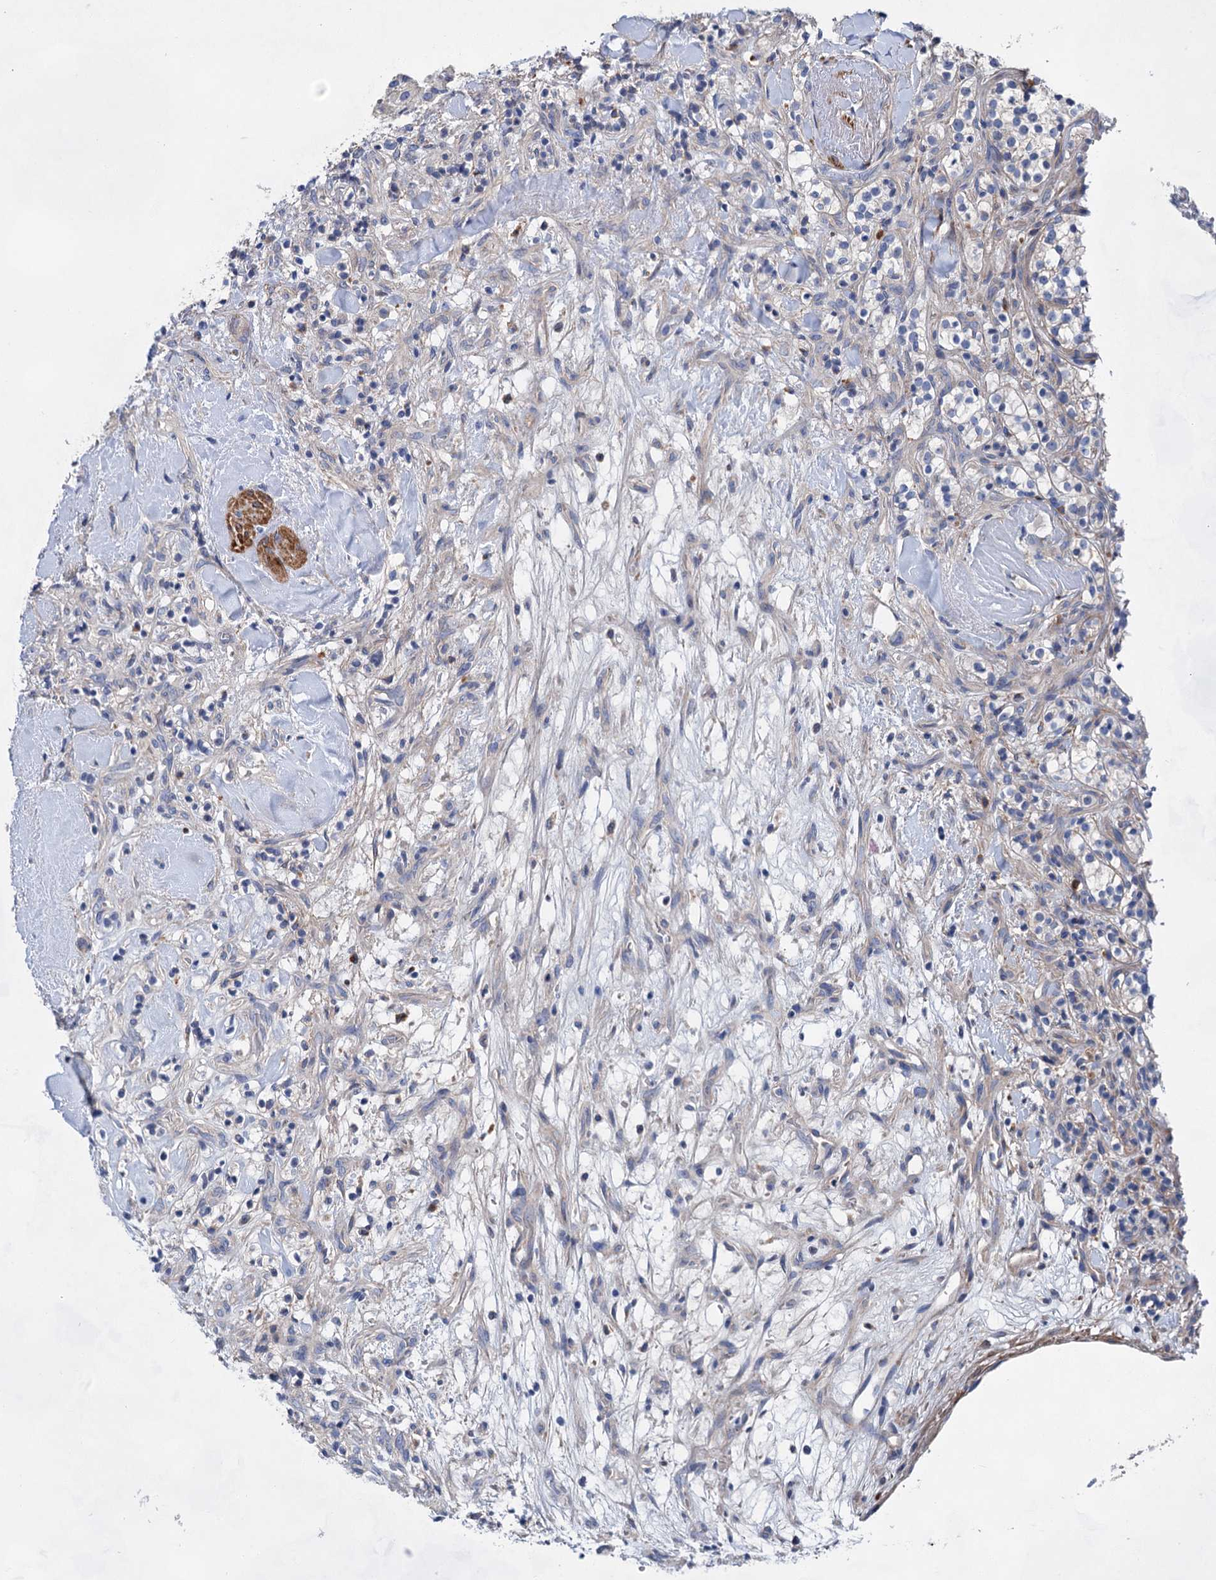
{"staining": {"intensity": "negative", "quantity": "none", "location": "none"}, "tissue": "renal cancer", "cell_type": "Tumor cells", "image_type": "cancer", "snomed": [{"axis": "morphology", "description": "Adenocarcinoma, NOS"}, {"axis": "topography", "description": "Kidney"}], "caption": "Renal cancer (adenocarcinoma) stained for a protein using immunohistochemistry (IHC) shows no staining tumor cells.", "gene": "GPR155", "patient": {"sex": "male", "age": 77}}